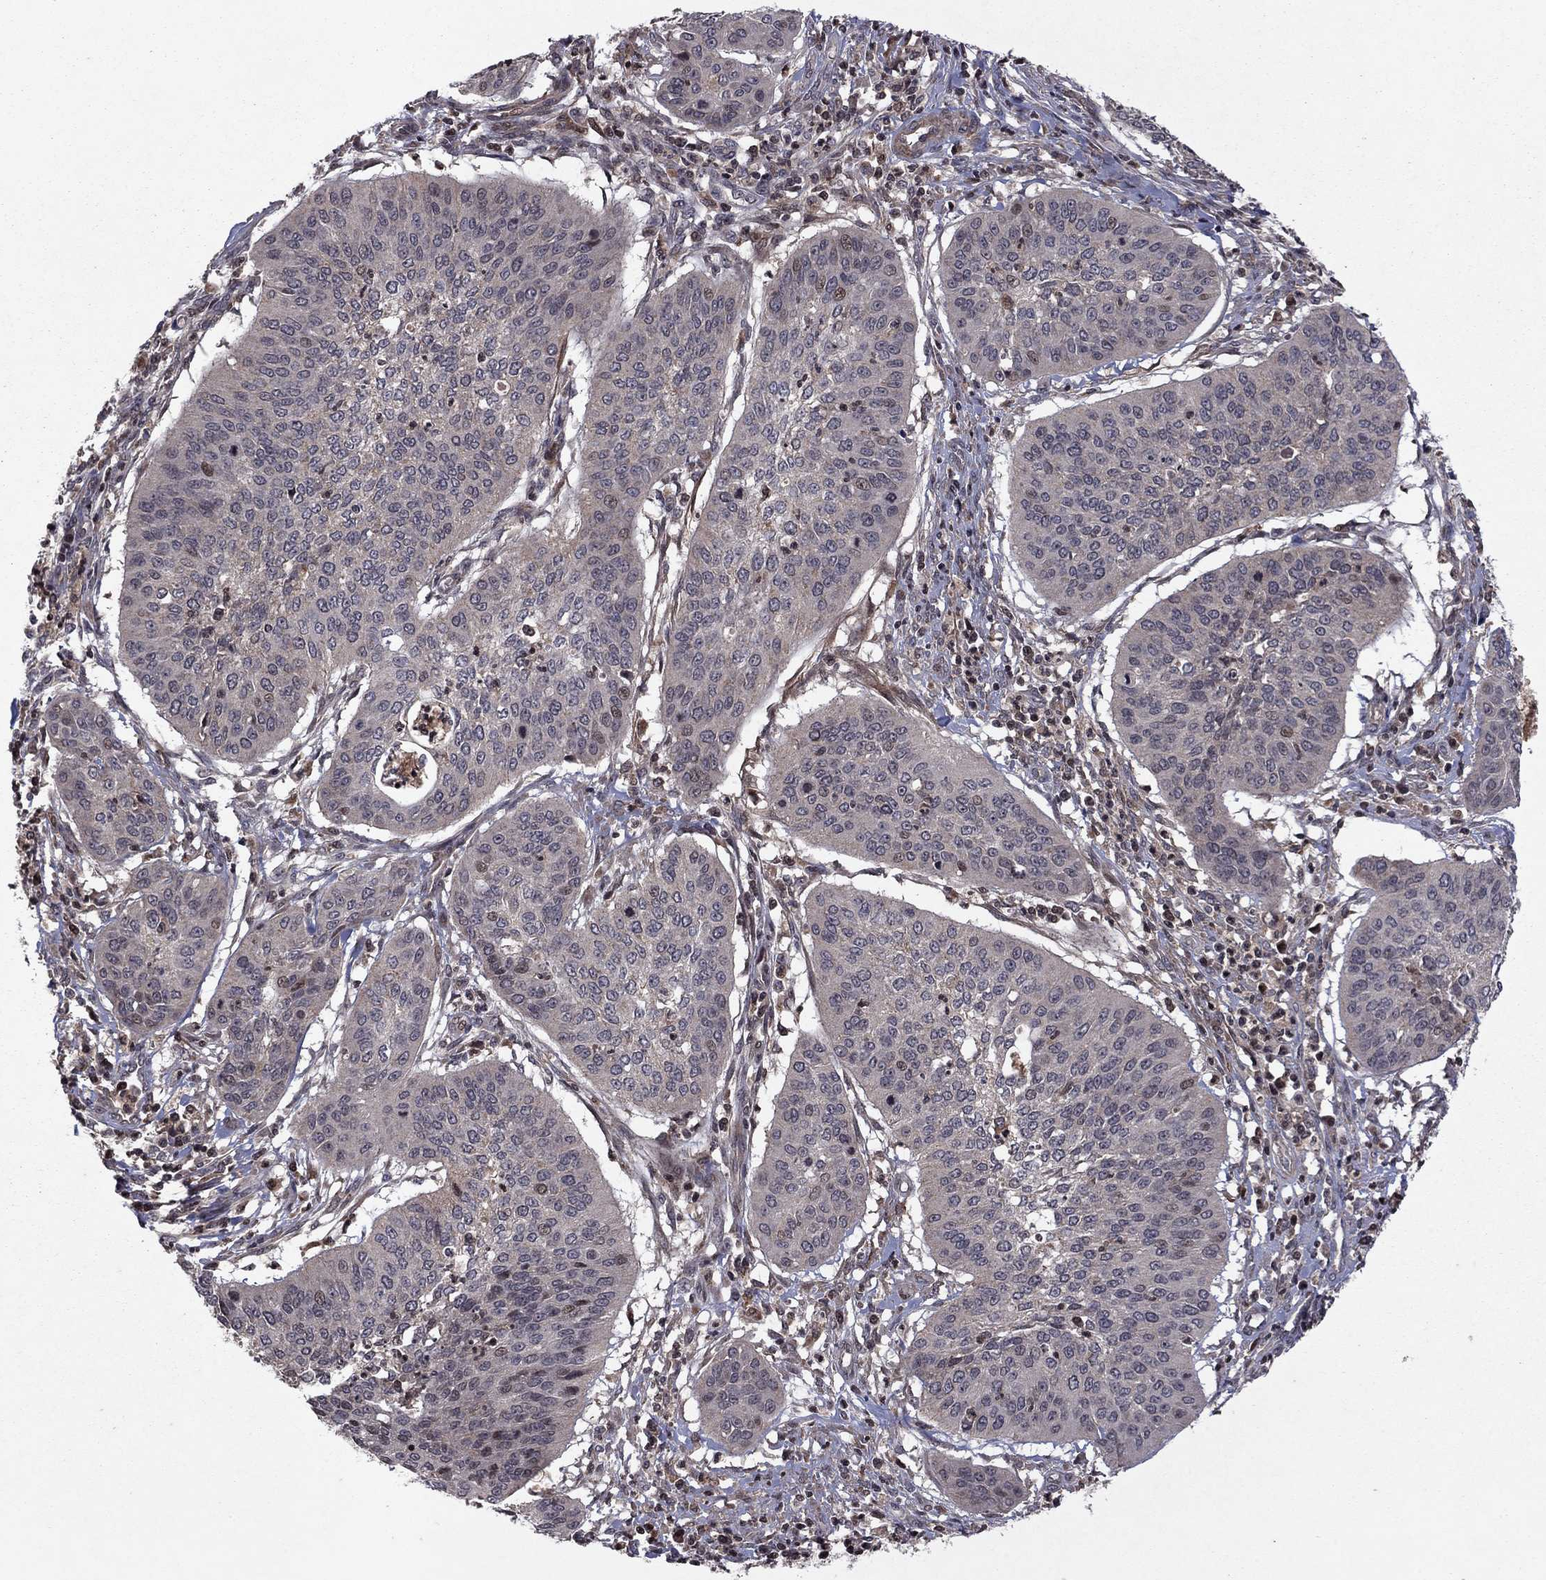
{"staining": {"intensity": "negative", "quantity": "none", "location": "none"}, "tissue": "cervical cancer", "cell_type": "Tumor cells", "image_type": "cancer", "snomed": [{"axis": "morphology", "description": "Normal tissue, NOS"}, {"axis": "morphology", "description": "Squamous cell carcinoma, NOS"}, {"axis": "topography", "description": "Cervix"}], "caption": "Tumor cells show no significant positivity in cervical cancer (squamous cell carcinoma).", "gene": "SORBS1", "patient": {"sex": "female", "age": 39}}